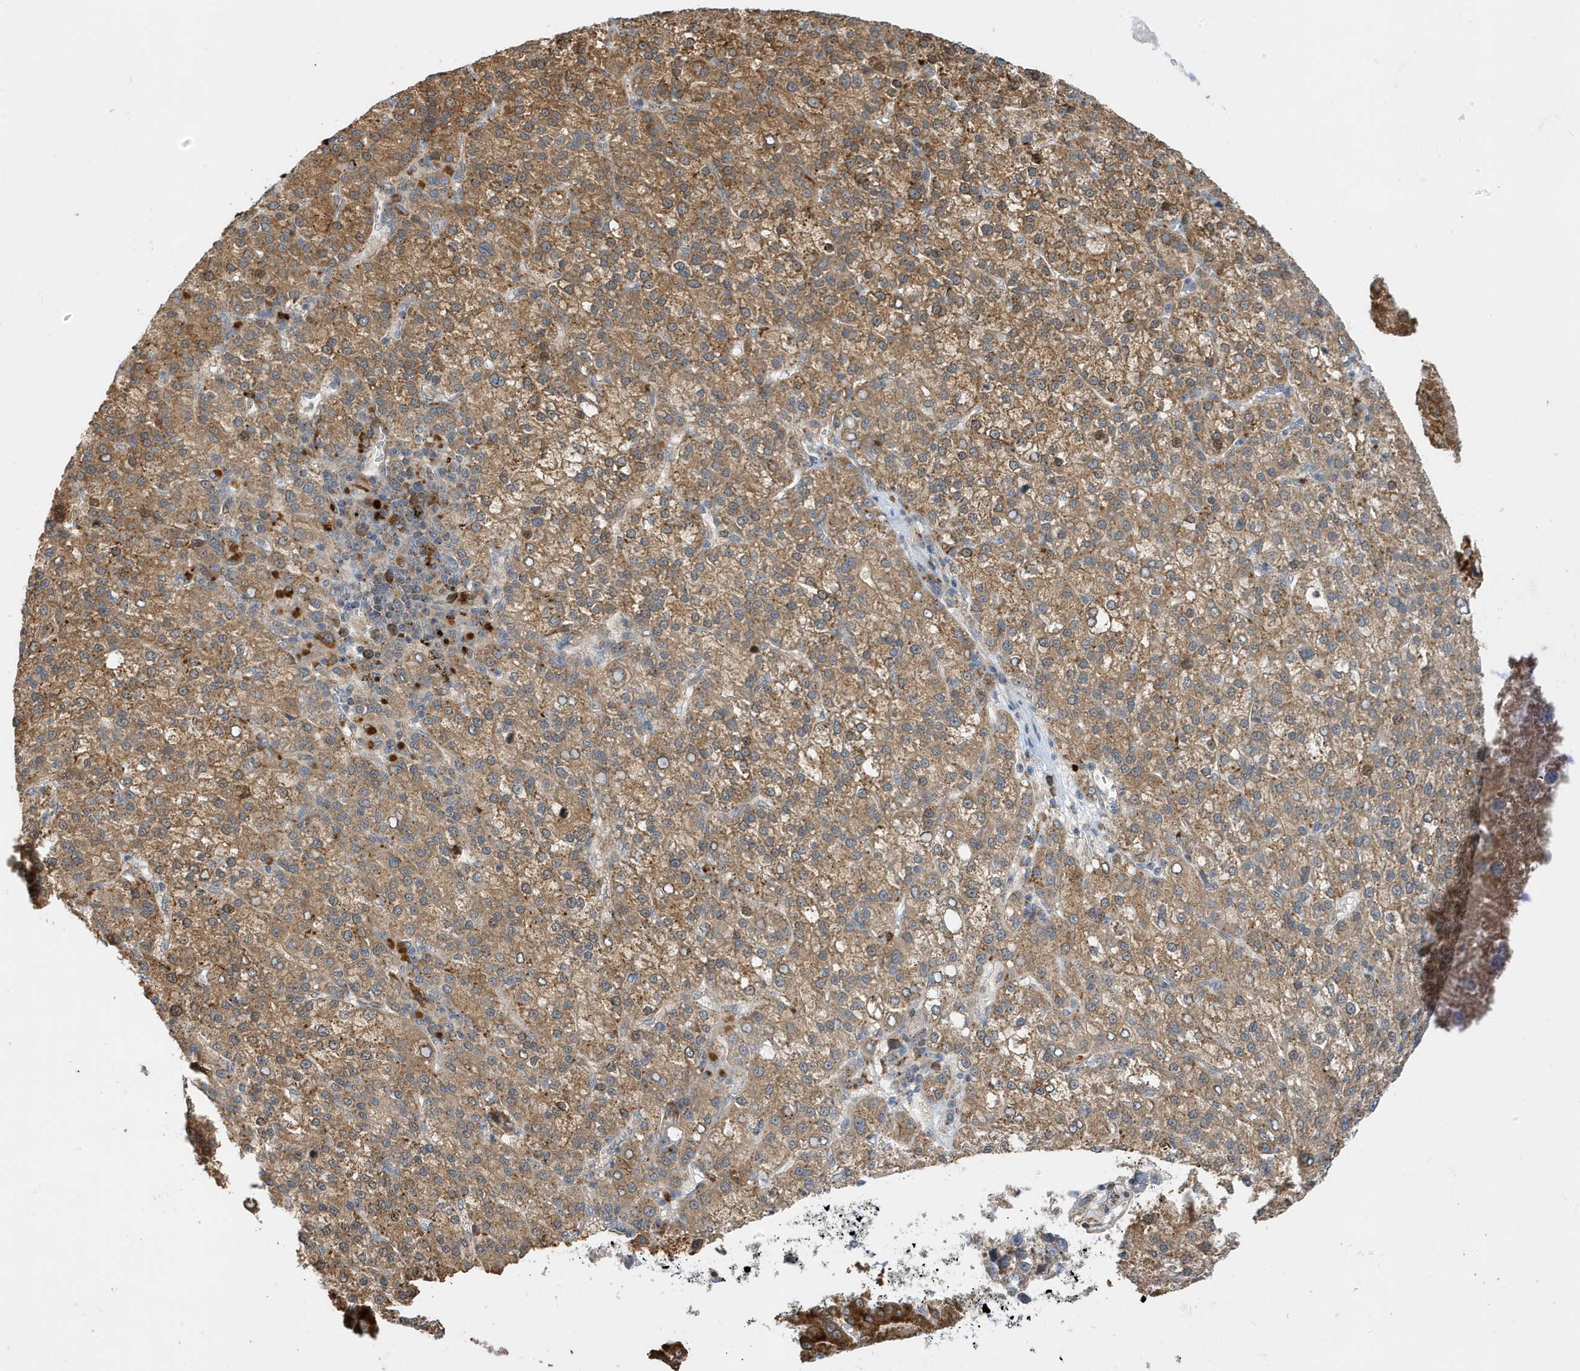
{"staining": {"intensity": "moderate", "quantity": ">75%", "location": "cytoplasmic/membranous"}, "tissue": "liver cancer", "cell_type": "Tumor cells", "image_type": "cancer", "snomed": [{"axis": "morphology", "description": "Carcinoma, Hepatocellular, NOS"}, {"axis": "topography", "description": "Liver"}], "caption": "Brown immunohistochemical staining in human liver cancer (hepatocellular carcinoma) demonstrates moderate cytoplasmic/membranous staining in approximately >75% of tumor cells.", "gene": "ZNF507", "patient": {"sex": "female", "age": 58}}